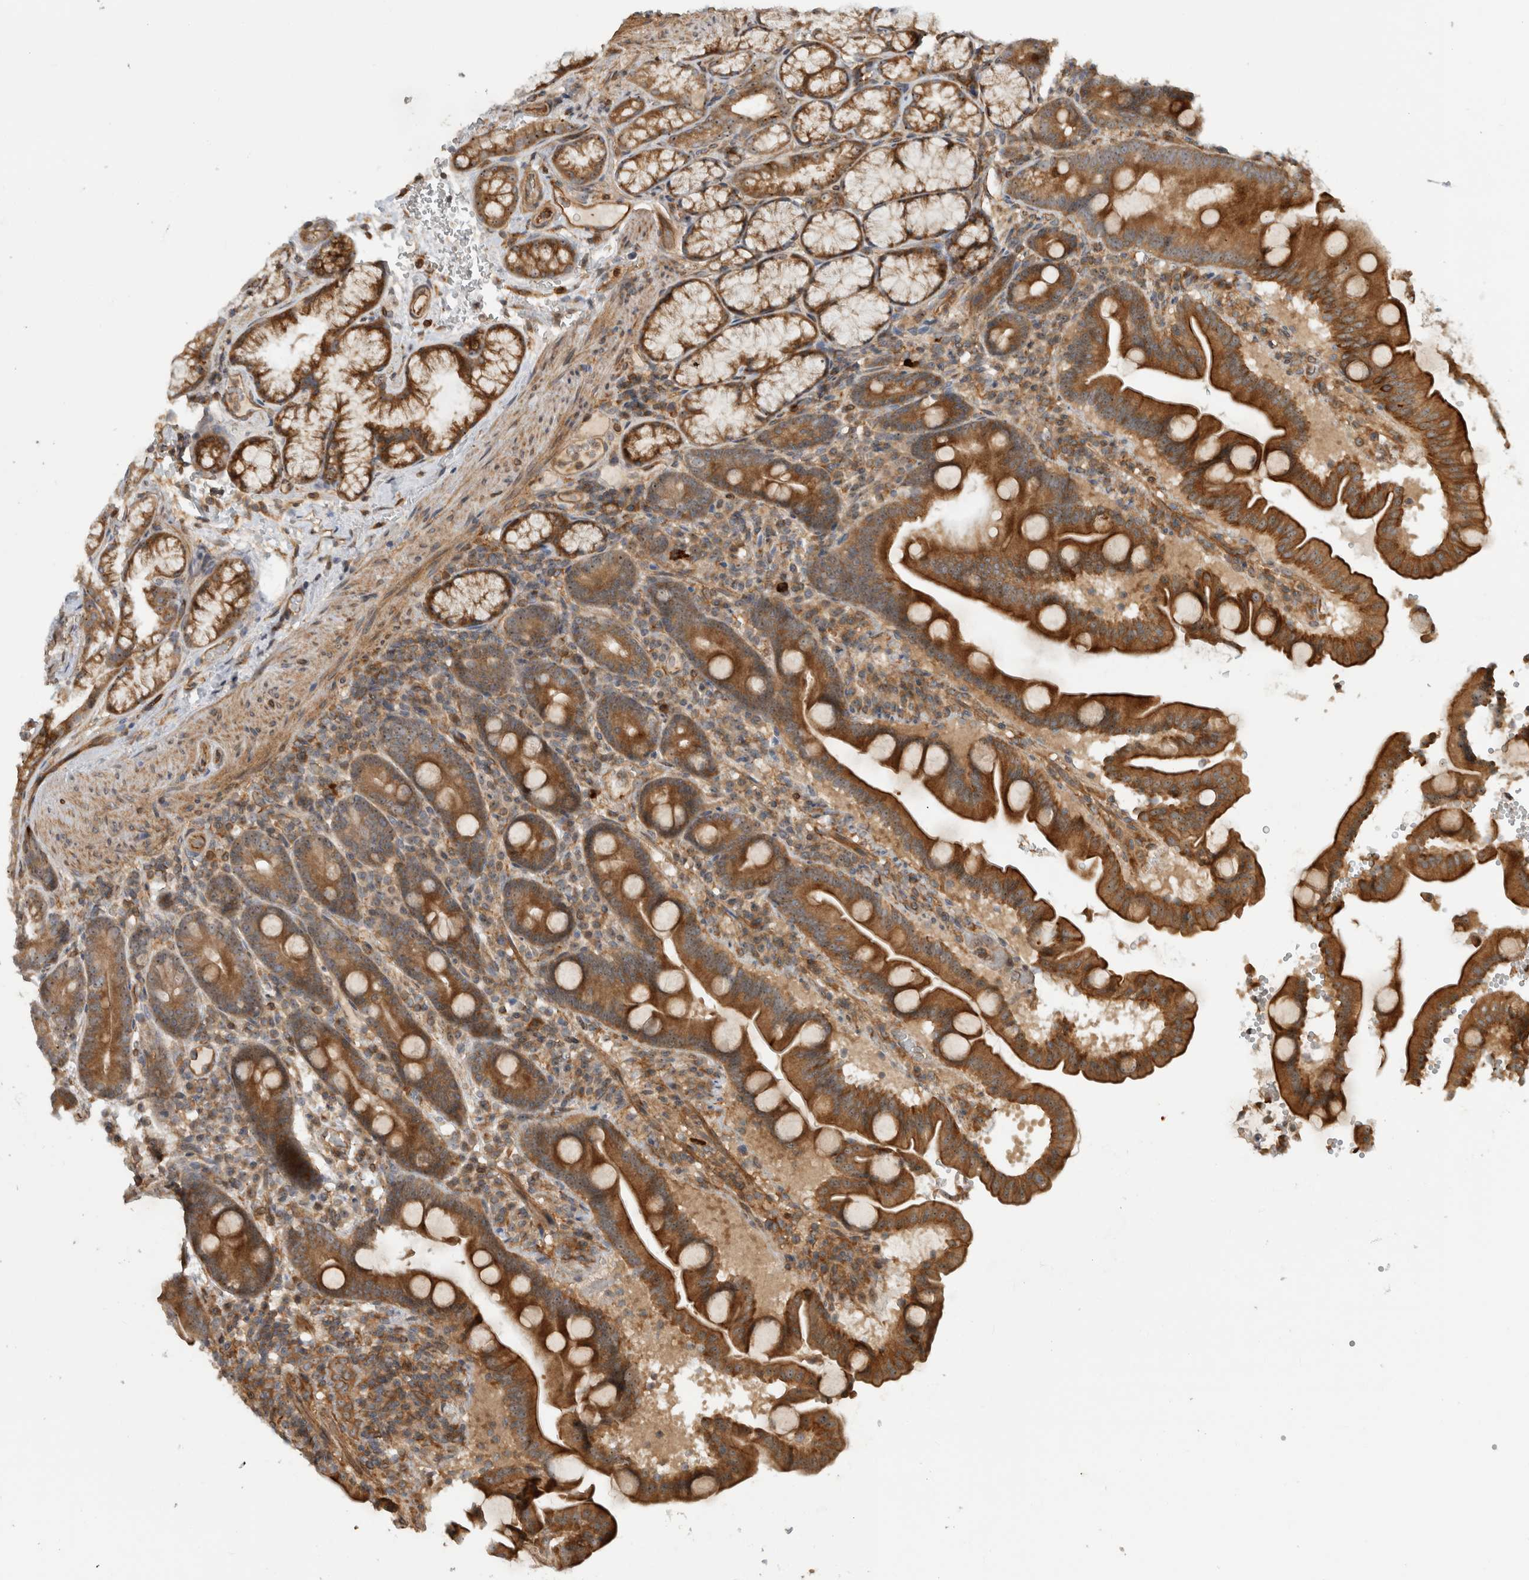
{"staining": {"intensity": "strong", "quantity": ">75%", "location": "cytoplasmic/membranous,nuclear"}, "tissue": "duodenum", "cell_type": "Glandular cells", "image_type": "normal", "snomed": [{"axis": "morphology", "description": "Normal tissue, NOS"}, {"axis": "topography", "description": "Duodenum"}], "caption": "Duodenum stained with DAB IHC displays high levels of strong cytoplasmic/membranous,nuclear expression in approximately >75% of glandular cells.", "gene": "WASF2", "patient": {"sex": "male", "age": 54}}